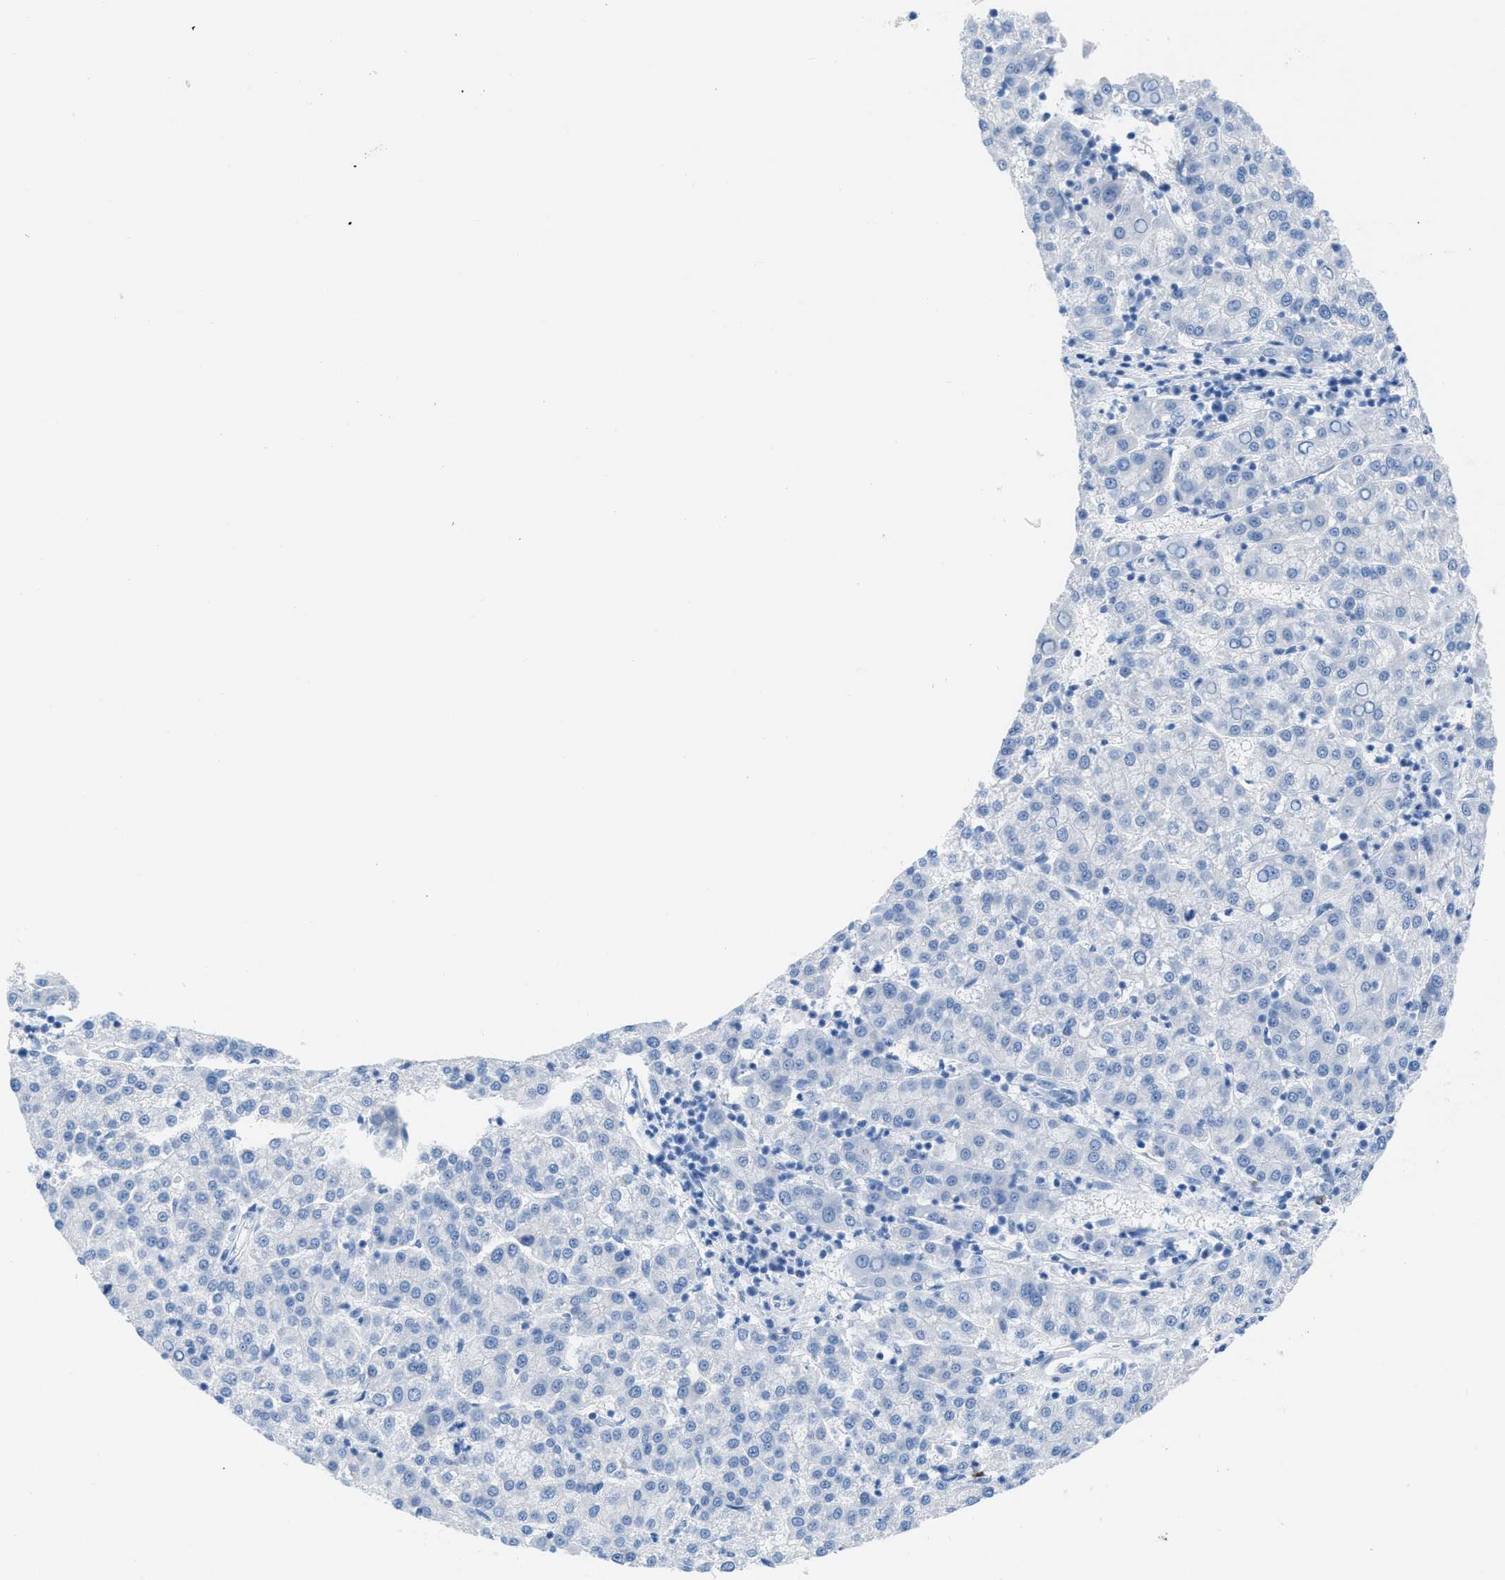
{"staining": {"intensity": "negative", "quantity": "none", "location": "none"}, "tissue": "liver cancer", "cell_type": "Tumor cells", "image_type": "cancer", "snomed": [{"axis": "morphology", "description": "Carcinoma, Hepatocellular, NOS"}, {"axis": "topography", "description": "Liver"}], "caption": "An image of human liver hepatocellular carcinoma is negative for staining in tumor cells.", "gene": "TCL1A", "patient": {"sex": "female", "age": 58}}